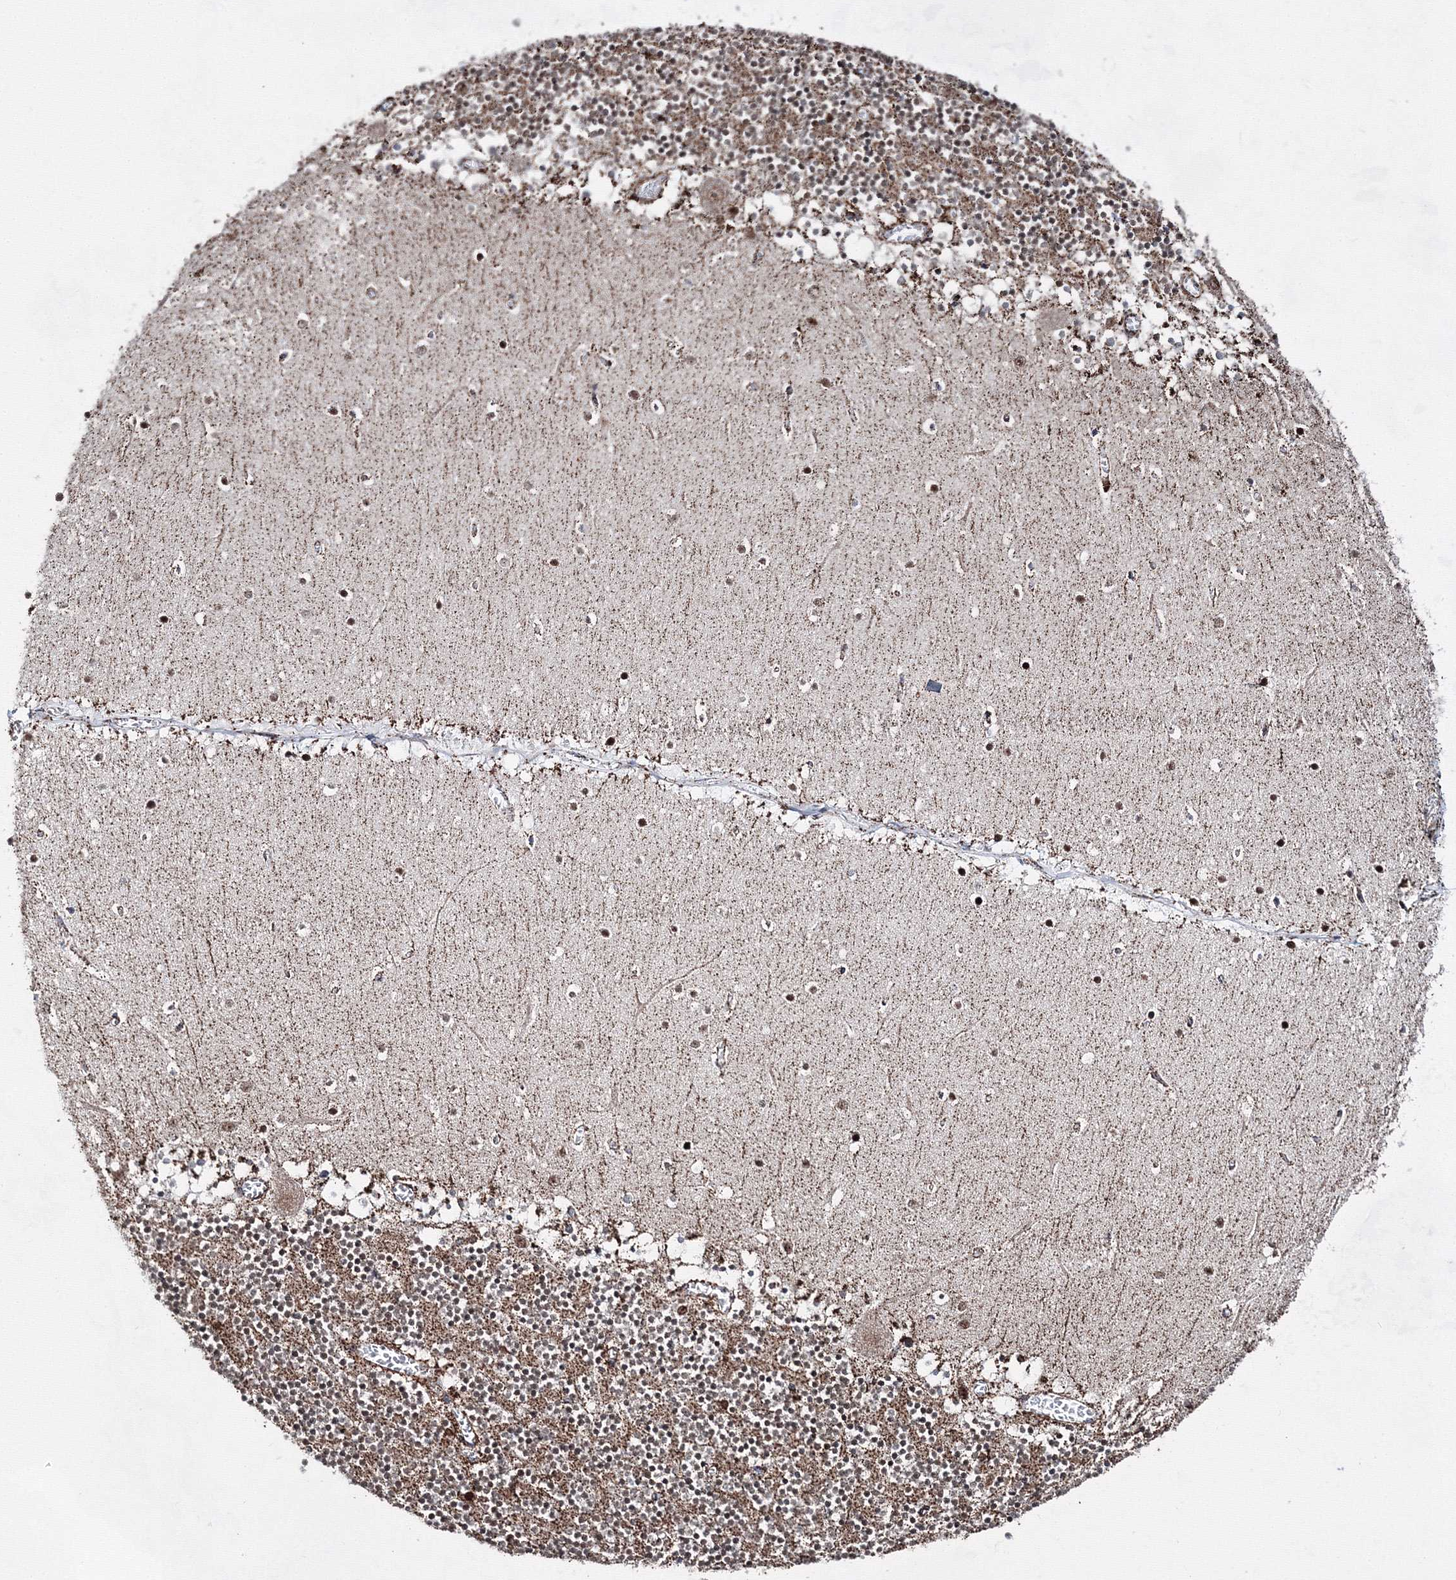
{"staining": {"intensity": "strong", "quantity": "25%-75%", "location": "cytoplasmic/membranous"}, "tissue": "cerebellum", "cell_type": "Cells in granular layer", "image_type": "normal", "snomed": [{"axis": "morphology", "description": "Normal tissue, NOS"}, {"axis": "topography", "description": "Cerebellum"}], "caption": "Protein staining displays strong cytoplasmic/membranous positivity in approximately 25%-75% of cells in granular layer in benign cerebellum. The protein of interest is stained brown, and the nuclei are stained in blue (DAB IHC with brightfield microscopy, high magnification).", "gene": "HADHB", "patient": {"sex": "female", "age": 28}}